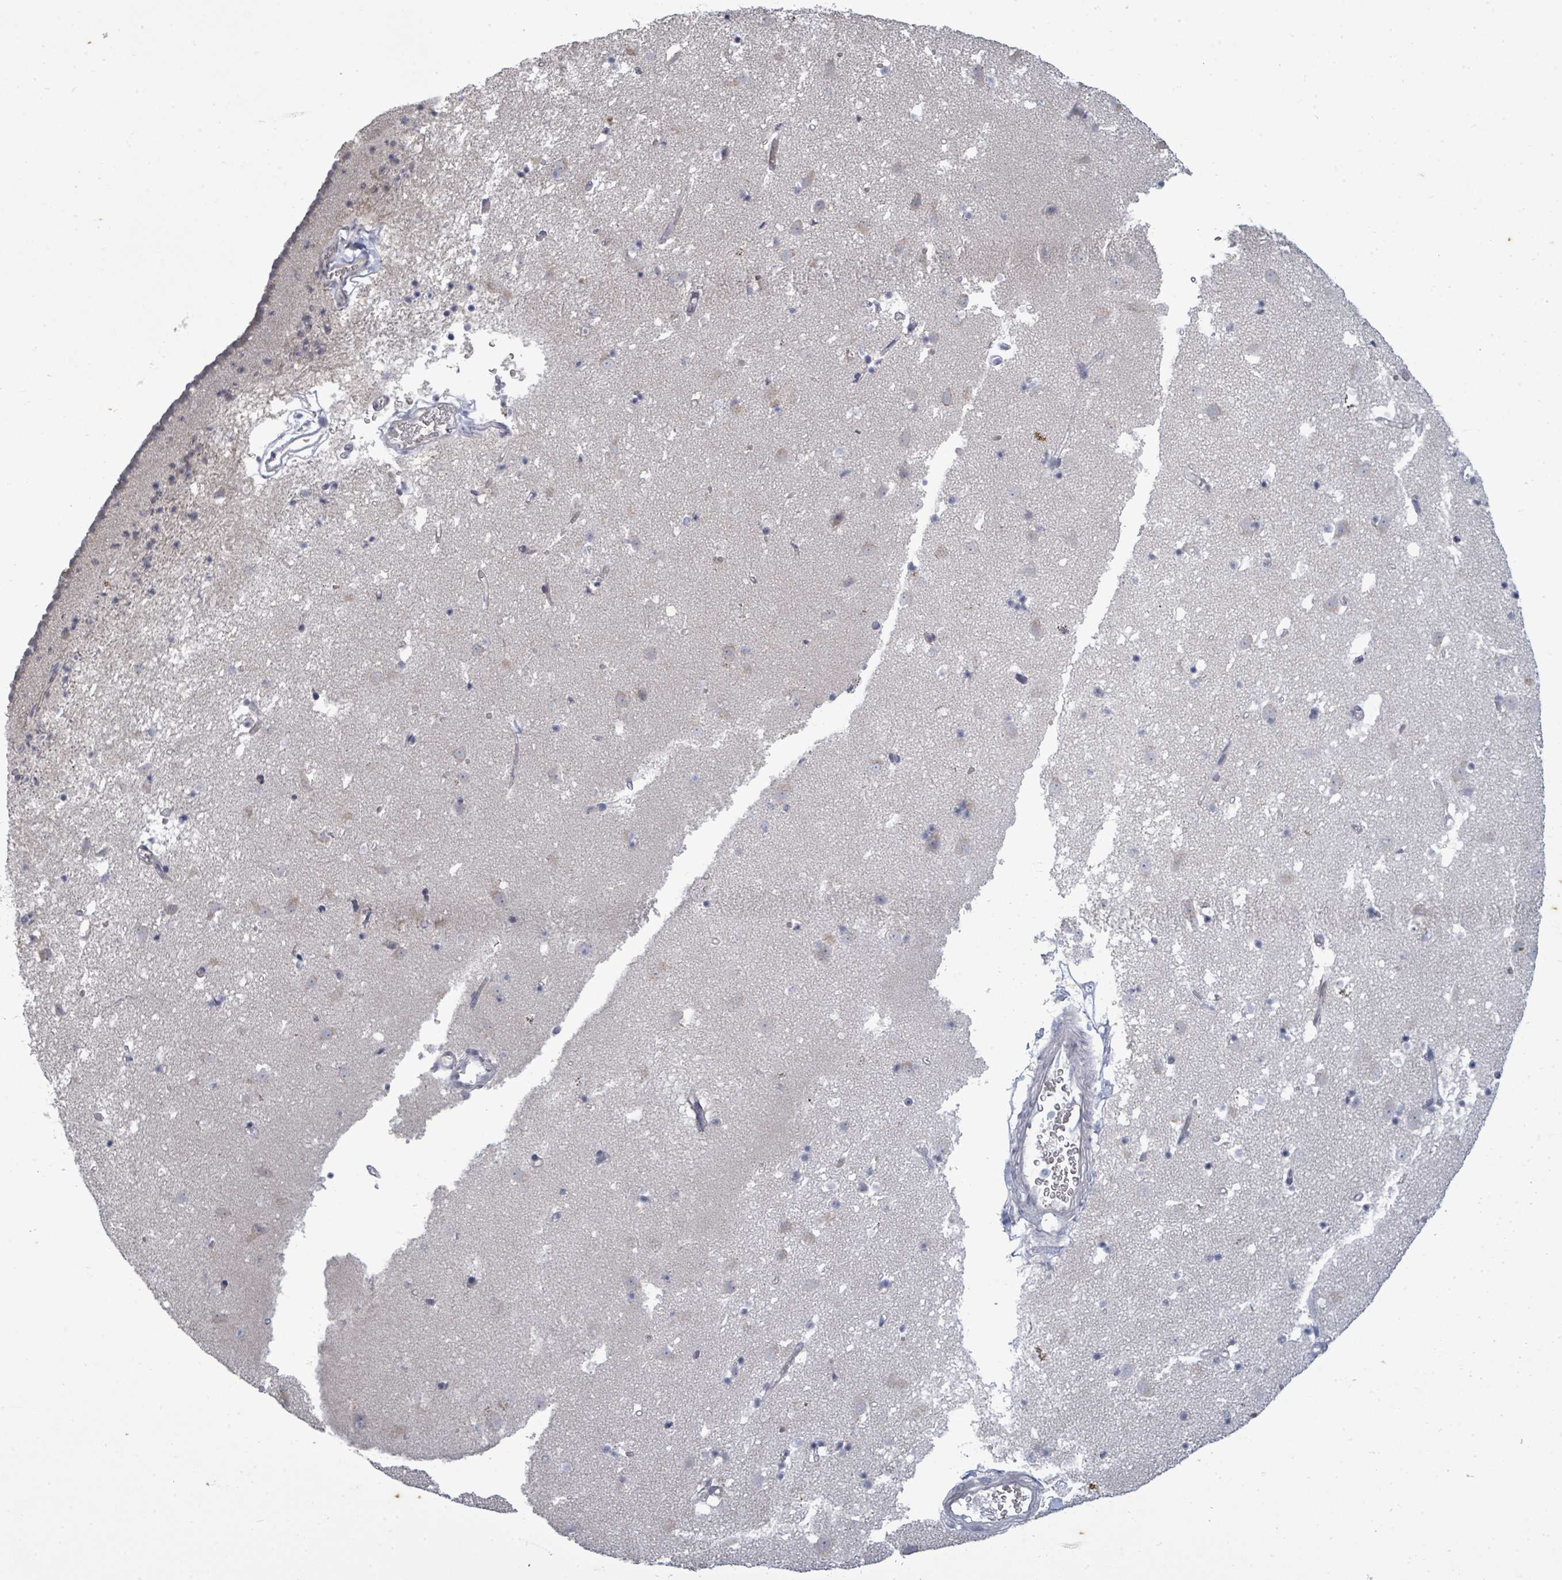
{"staining": {"intensity": "negative", "quantity": "none", "location": "none"}, "tissue": "caudate", "cell_type": "Glial cells", "image_type": "normal", "snomed": [{"axis": "morphology", "description": "Normal tissue, NOS"}, {"axis": "topography", "description": "Lateral ventricle wall"}], "caption": "This is an immunohistochemistry micrograph of unremarkable human caudate. There is no expression in glial cells.", "gene": "ASB12", "patient": {"sex": "male", "age": 58}}